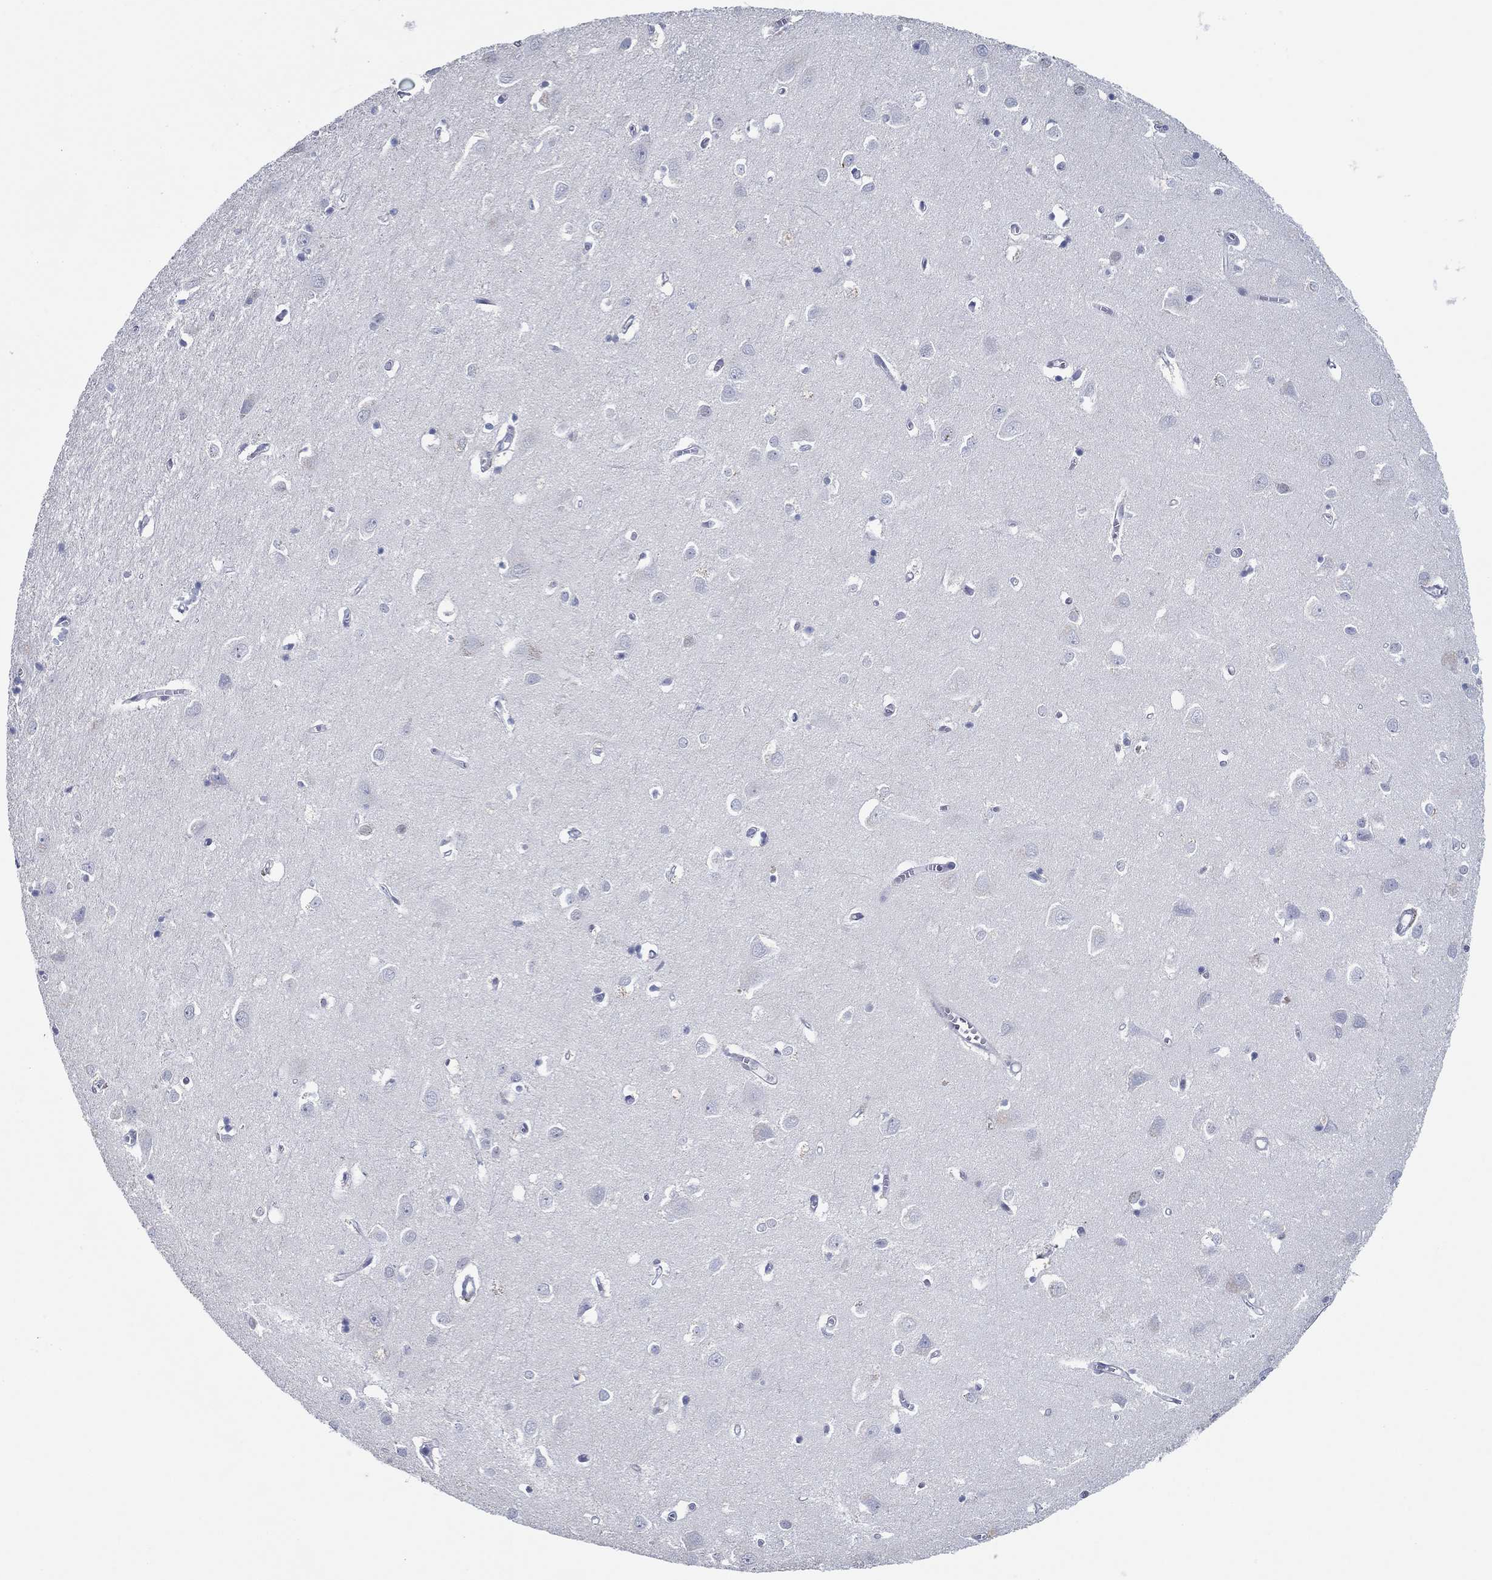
{"staining": {"intensity": "negative", "quantity": "none", "location": "none"}, "tissue": "cerebral cortex", "cell_type": "Endothelial cells", "image_type": "normal", "snomed": [{"axis": "morphology", "description": "Normal tissue, NOS"}, {"axis": "topography", "description": "Cerebral cortex"}], "caption": "IHC micrograph of benign human cerebral cortex stained for a protein (brown), which shows no expression in endothelial cells.", "gene": "GATA2", "patient": {"sex": "male", "age": 70}}